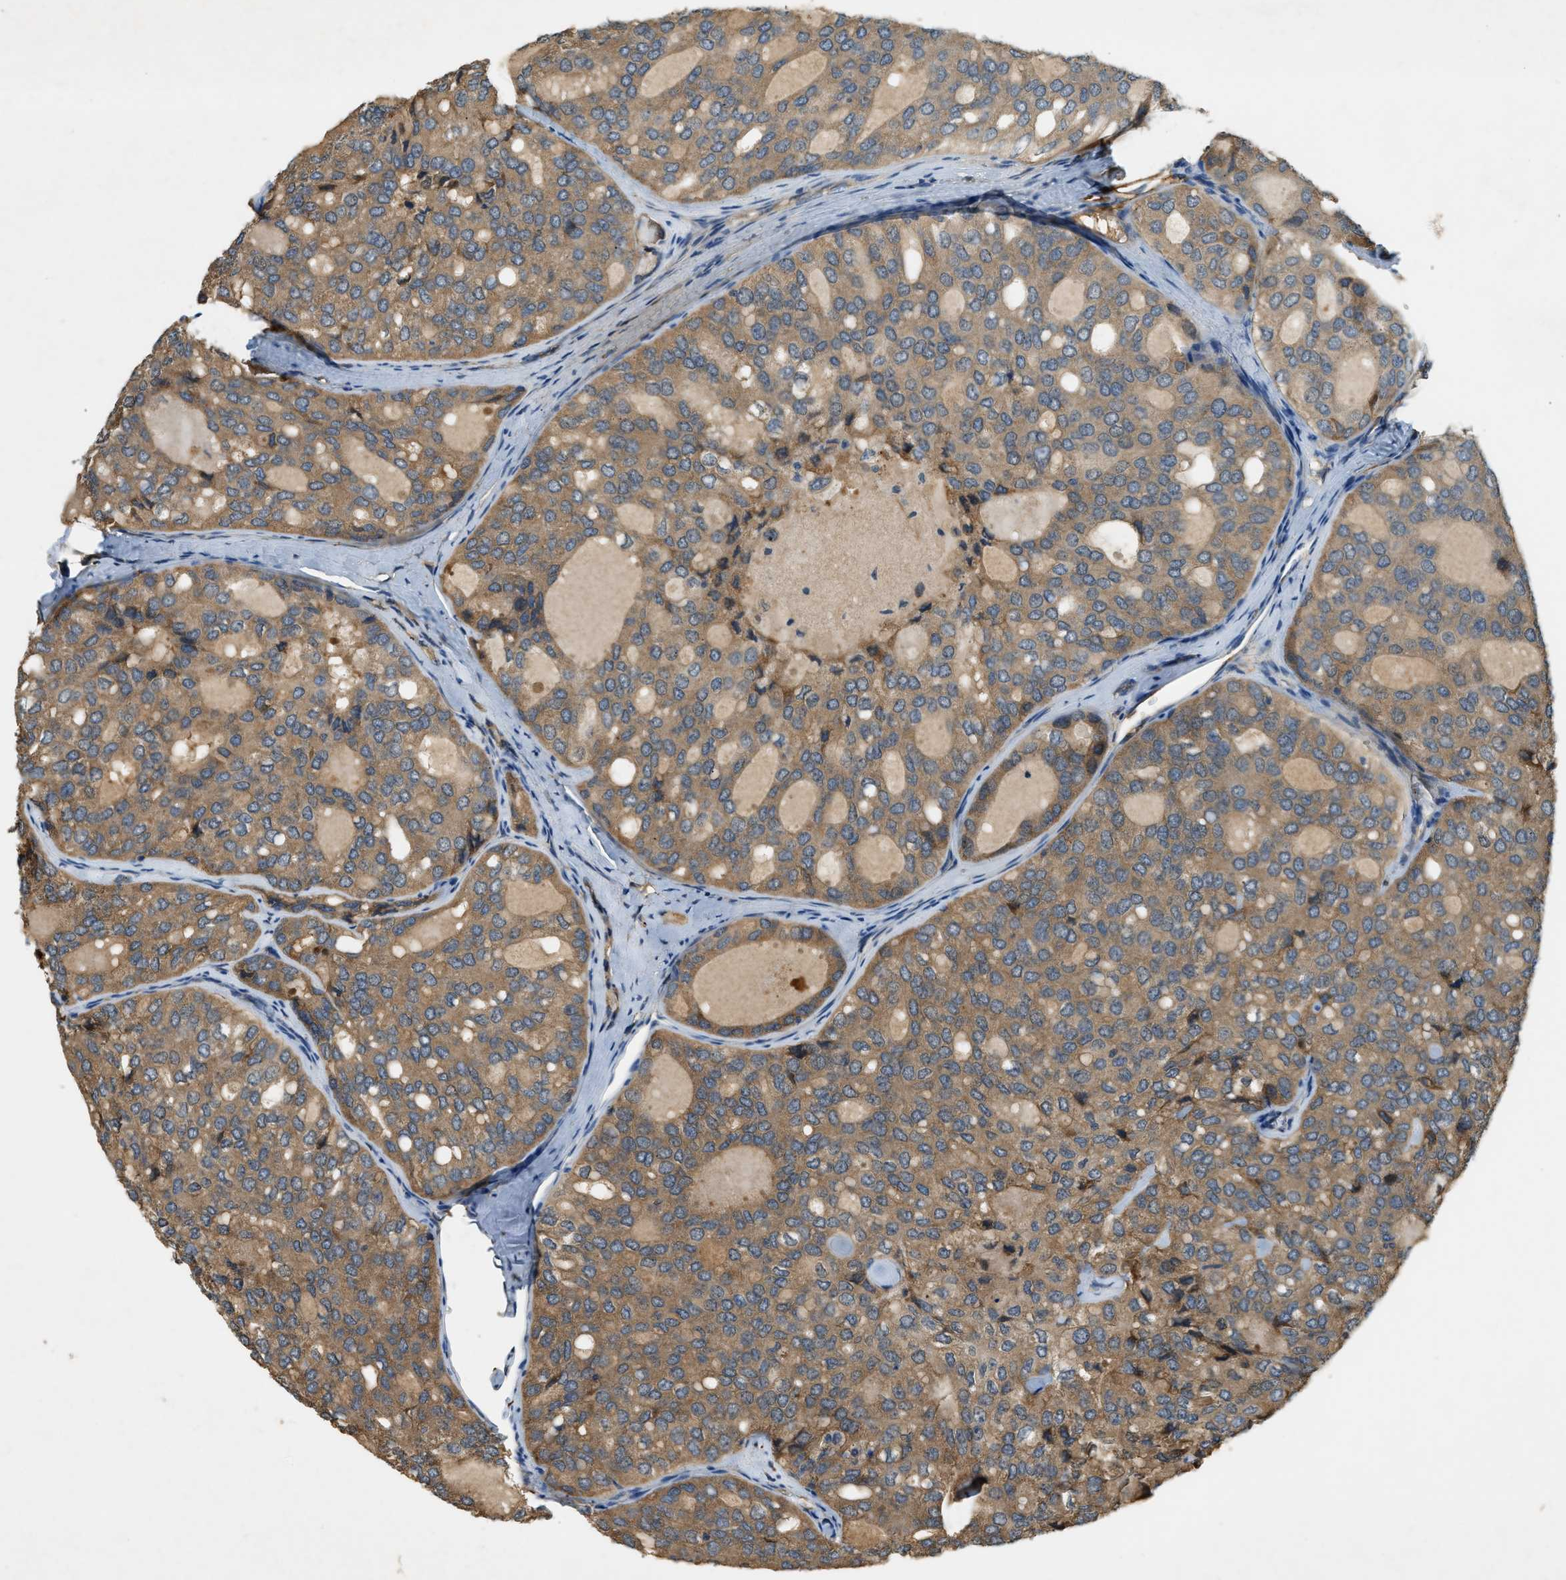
{"staining": {"intensity": "moderate", "quantity": ">75%", "location": "cytoplasmic/membranous"}, "tissue": "thyroid cancer", "cell_type": "Tumor cells", "image_type": "cancer", "snomed": [{"axis": "morphology", "description": "Follicular adenoma carcinoma, NOS"}, {"axis": "topography", "description": "Thyroid gland"}], "caption": "Thyroid cancer tissue exhibits moderate cytoplasmic/membranous positivity in about >75% of tumor cells", "gene": "CFLAR", "patient": {"sex": "male", "age": 75}}